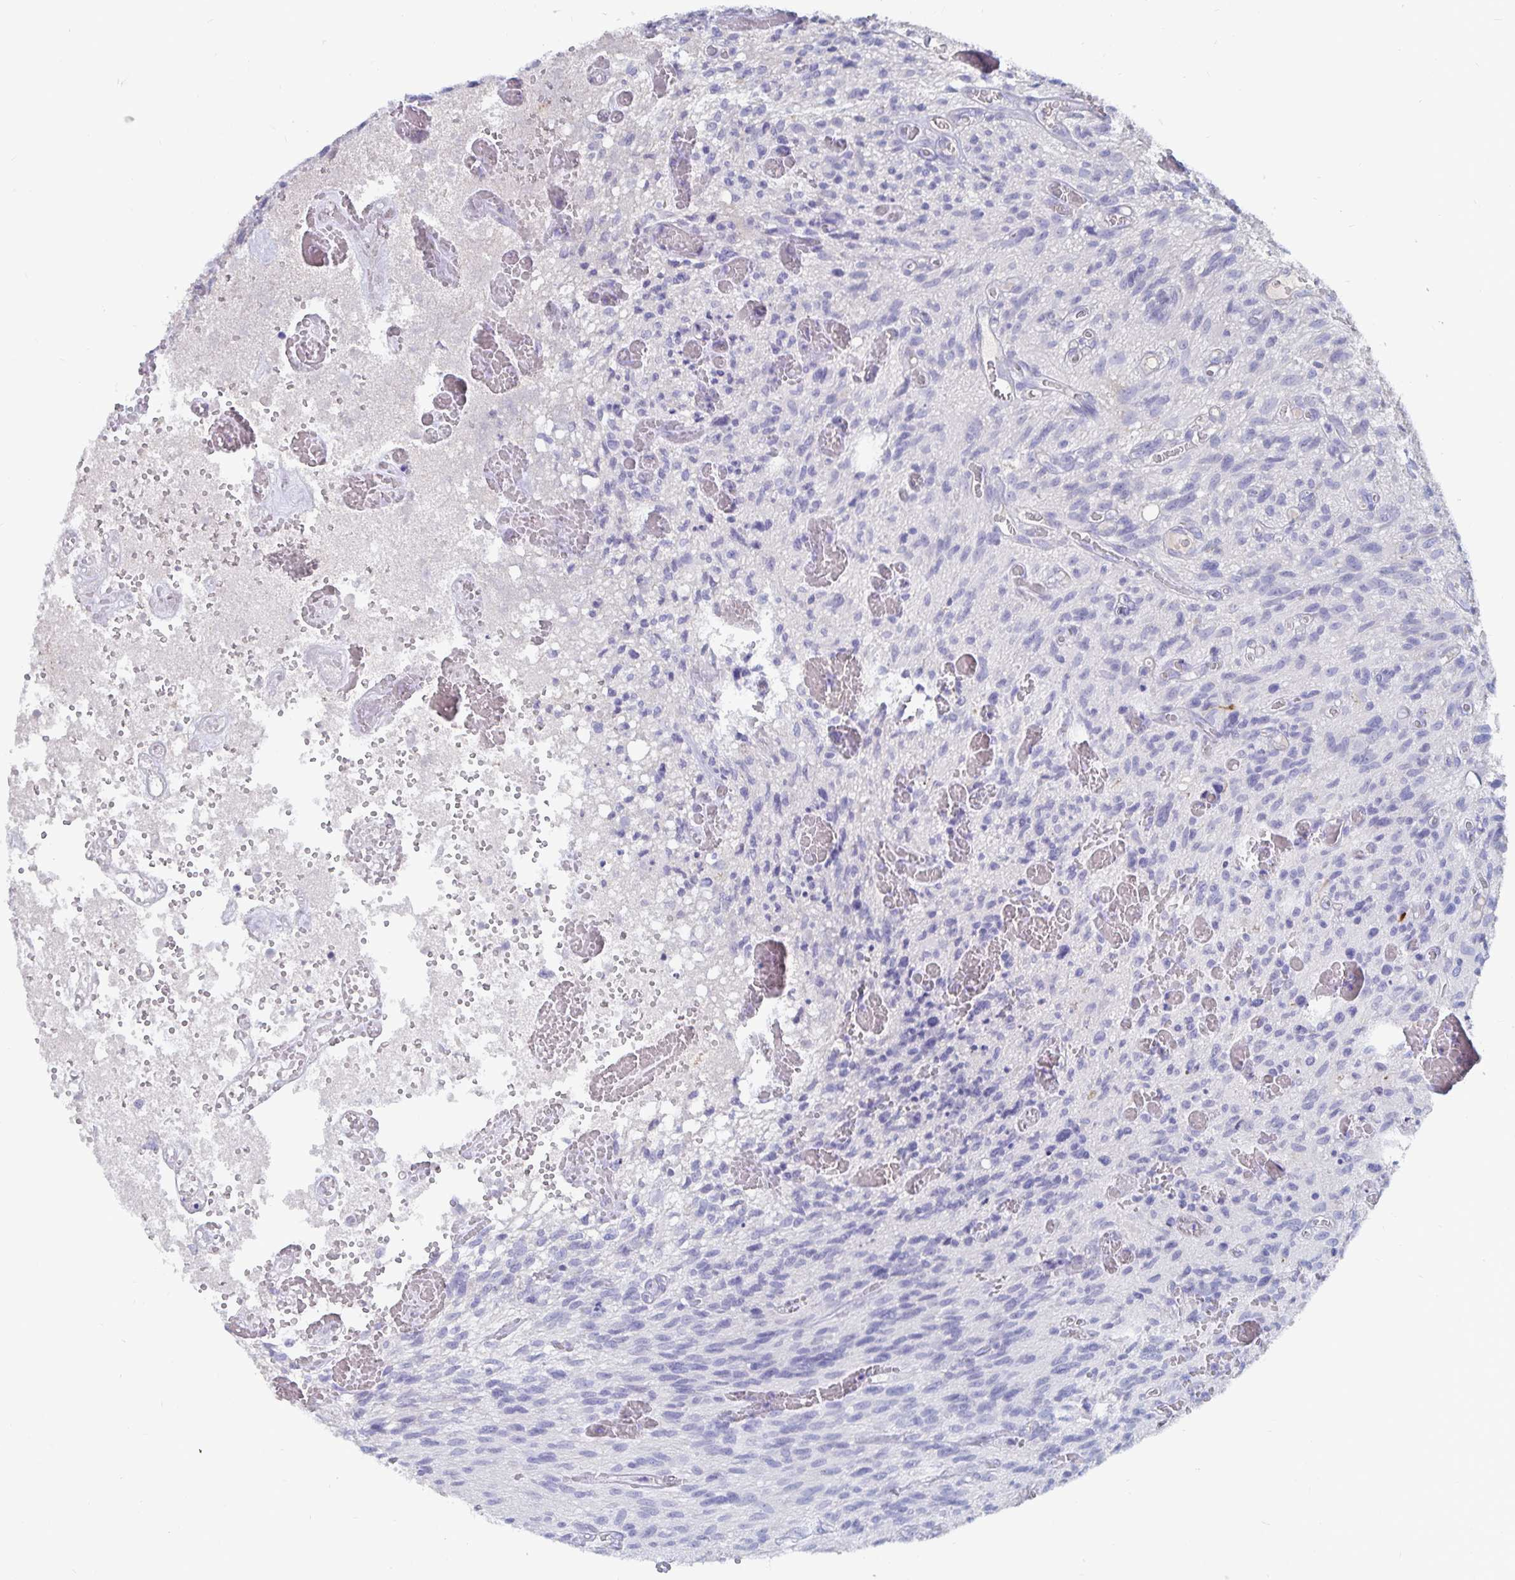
{"staining": {"intensity": "negative", "quantity": "none", "location": "none"}, "tissue": "glioma", "cell_type": "Tumor cells", "image_type": "cancer", "snomed": [{"axis": "morphology", "description": "Glioma, malignant, High grade"}, {"axis": "topography", "description": "Brain"}], "caption": "Tumor cells show no significant staining in glioma. The staining is performed using DAB (3,3'-diaminobenzidine) brown chromogen with nuclei counter-stained in using hematoxylin.", "gene": "CFAP69", "patient": {"sex": "male", "age": 75}}